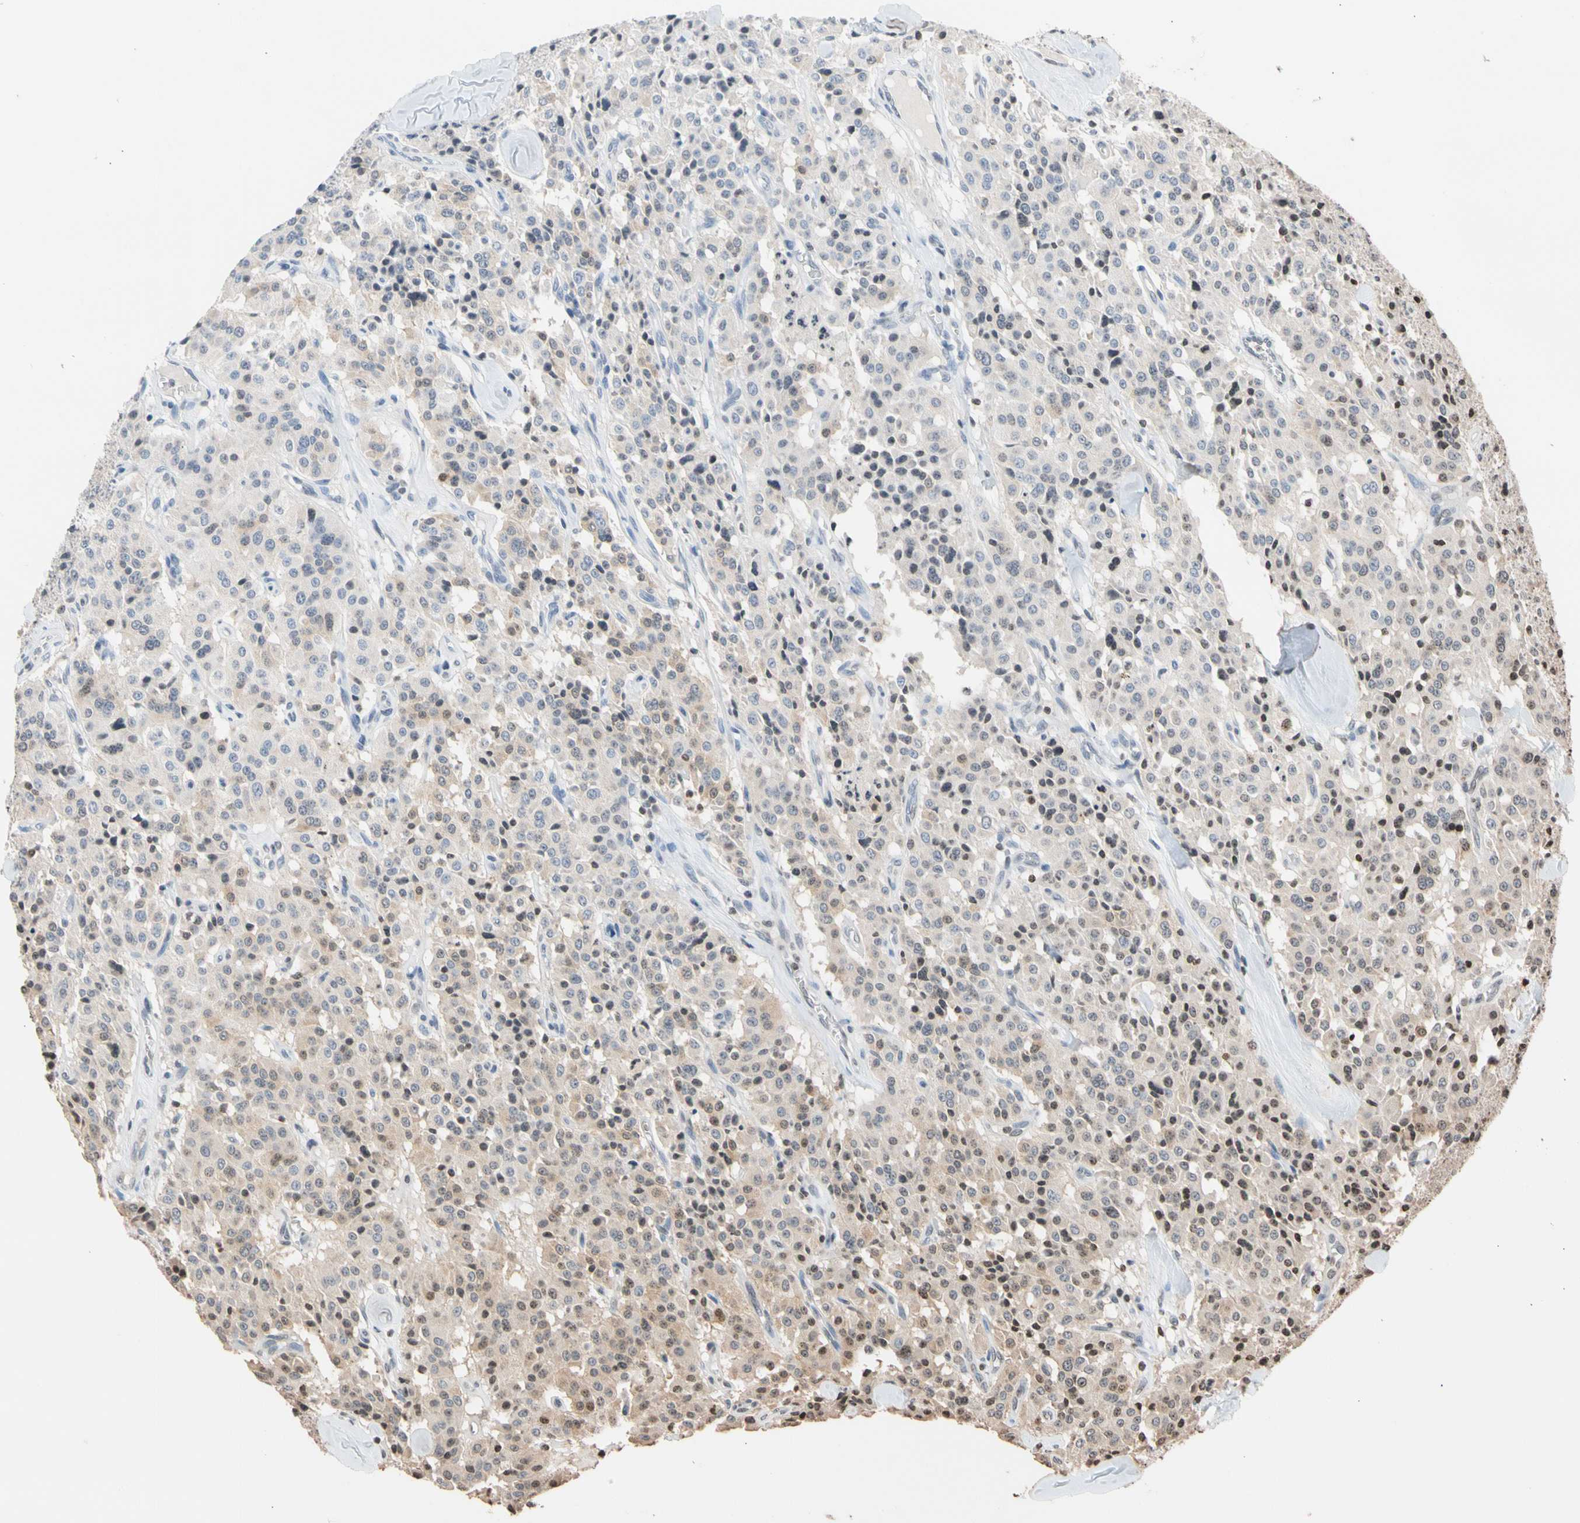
{"staining": {"intensity": "weak", "quantity": ">75%", "location": "cytoplasmic/membranous,nuclear"}, "tissue": "carcinoid", "cell_type": "Tumor cells", "image_type": "cancer", "snomed": [{"axis": "morphology", "description": "Carcinoid, malignant, NOS"}, {"axis": "topography", "description": "Lung"}], "caption": "DAB immunohistochemical staining of human carcinoid shows weak cytoplasmic/membranous and nuclear protein positivity in approximately >75% of tumor cells.", "gene": "GPX4", "patient": {"sex": "male", "age": 30}}